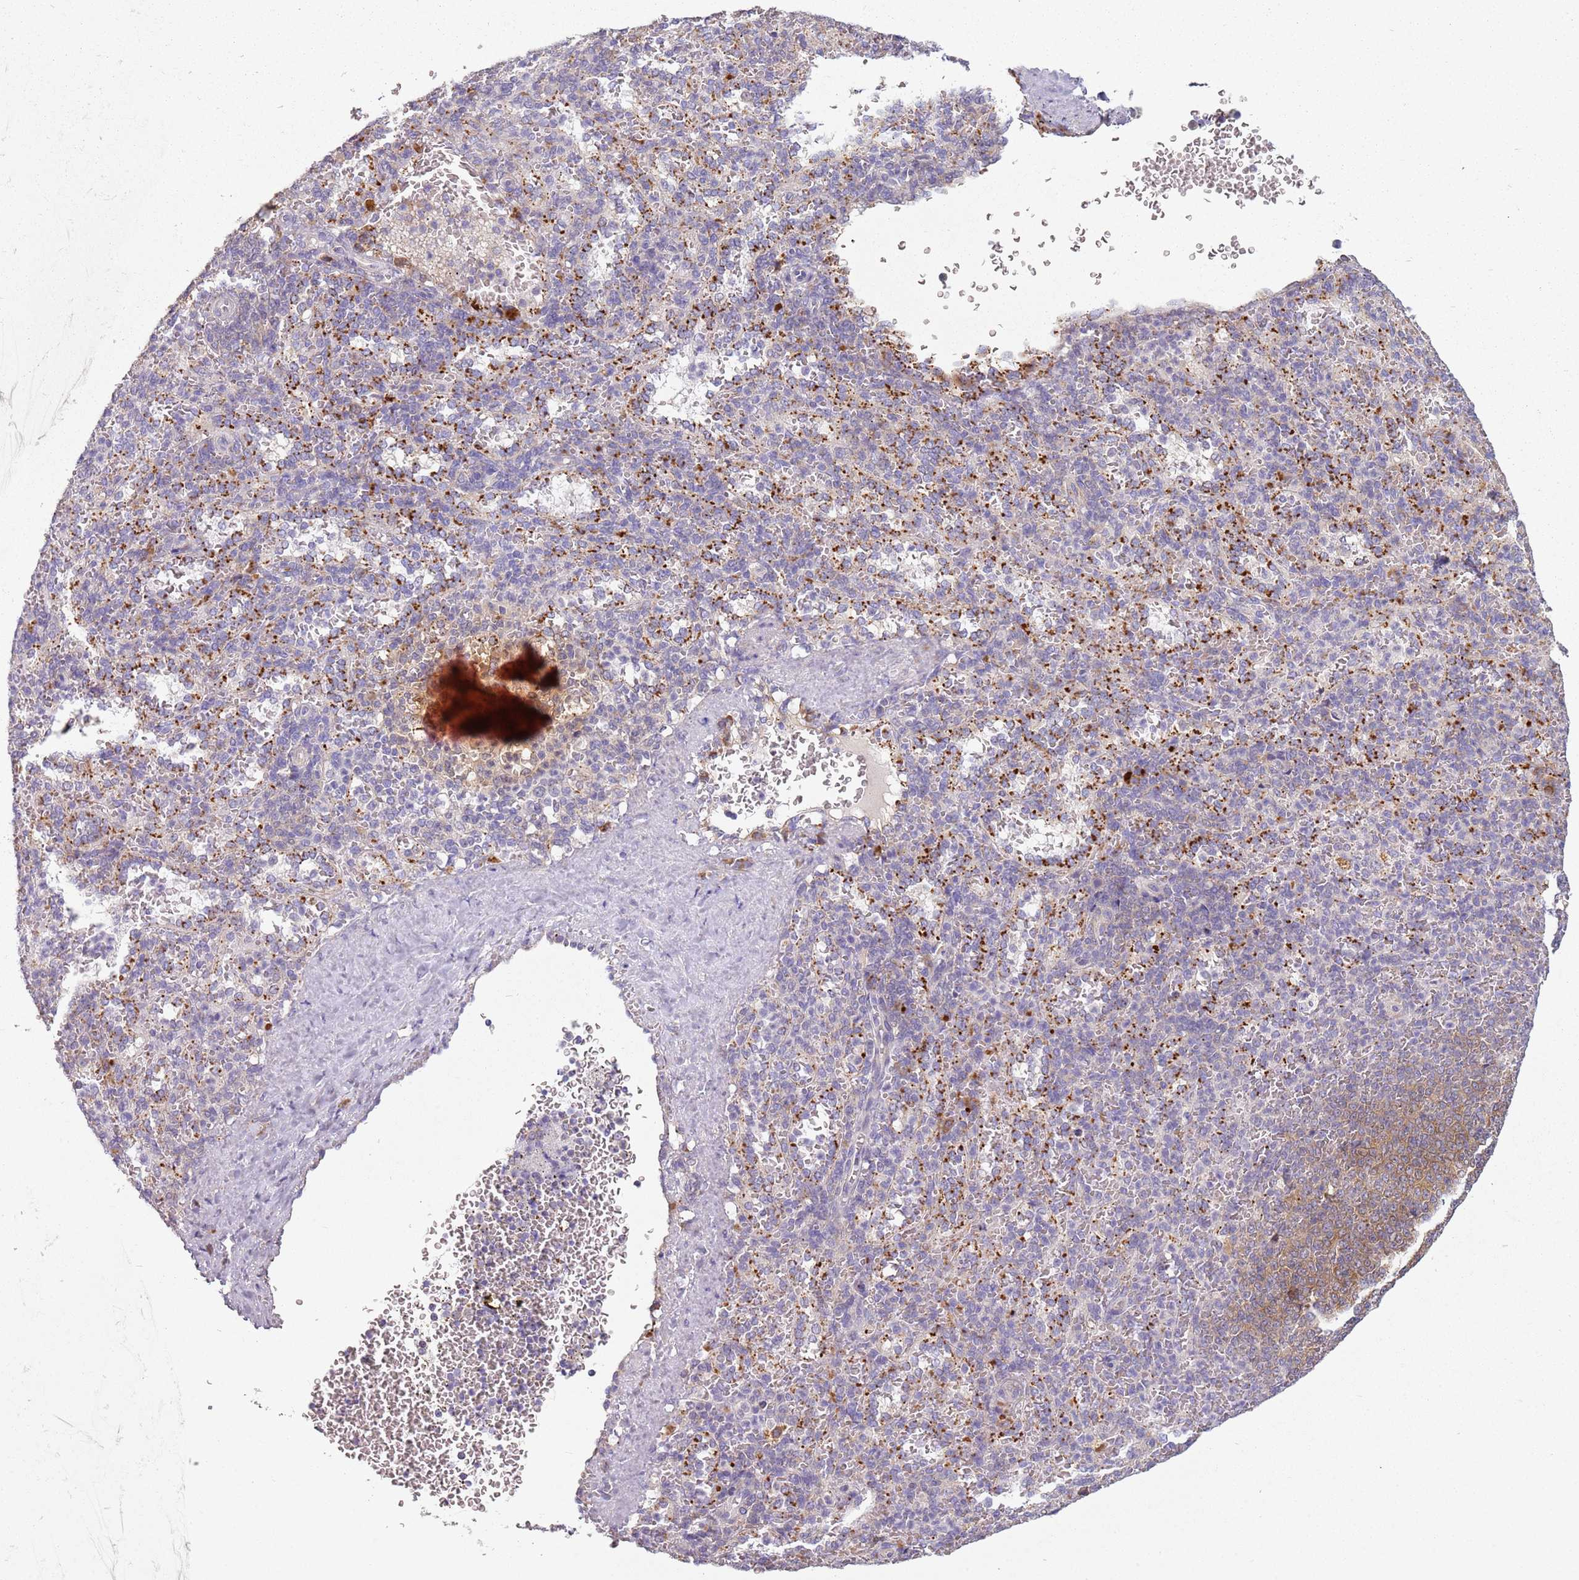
{"staining": {"intensity": "moderate", "quantity": "<25%", "location": "cytoplasmic/membranous"}, "tissue": "spleen", "cell_type": "Cells in red pulp", "image_type": "normal", "snomed": [{"axis": "morphology", "description": "Normal tissue, NOS"}, {"axis": "topography", "description": "Spleen"}], "caption": "Cells in red pulp reveal moderate cytoplasmic/membranous positivity in about <25% of cells in normal spleen. (DAB (3,3'-diaminobenzidine) = brown stain, brightfield microscopy at high magnification).", "gene": "RPS28", "patient": {"sex": "female", "age": 21}}